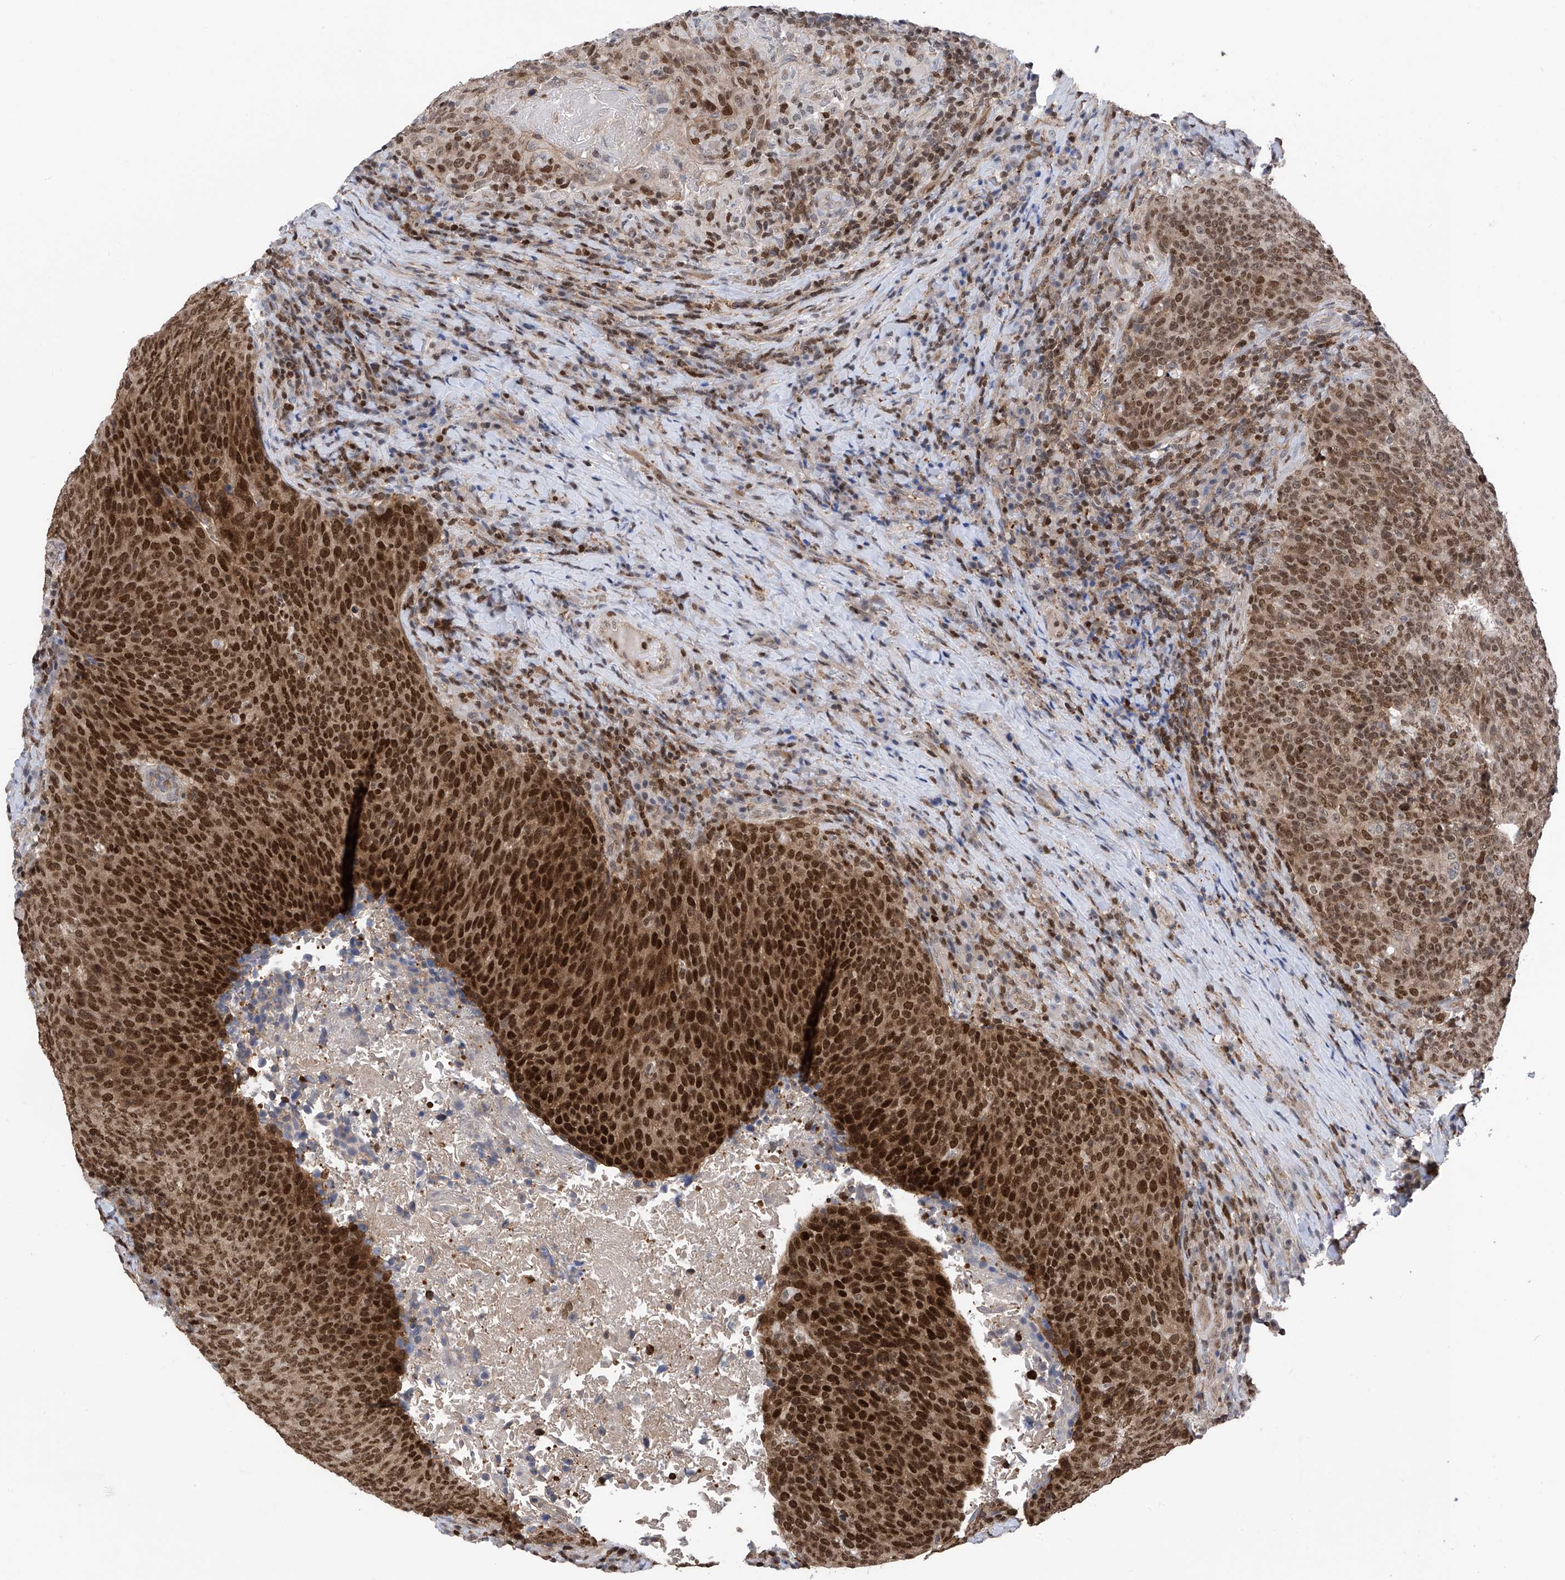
{"staining": {"intensity": "strong", "quantity": ">75%", "location": "nuclear"}, "tissue": "head and neck cancer", "cell_type": "Tumor cells", "image_type": "cancer", "snomed": [{"axis": "morphology", "description": "Squamous cell carcinoma, NOS"}, {"axis": "morphology", "description": "Squamous cell carcinoma, metastatic, NOS"}, {"axis": "topography", "description": "Lymph node"}, {"axis": "topography", "description": "Head-Neck"}], "caption": "Tumor cells show high levels of strong nuclear positivity in about >75% of cells in human head and neck squamous cell carcinoma.", "gene": "DNAJC9", "patient": {"sex": "male", "age": 62}}